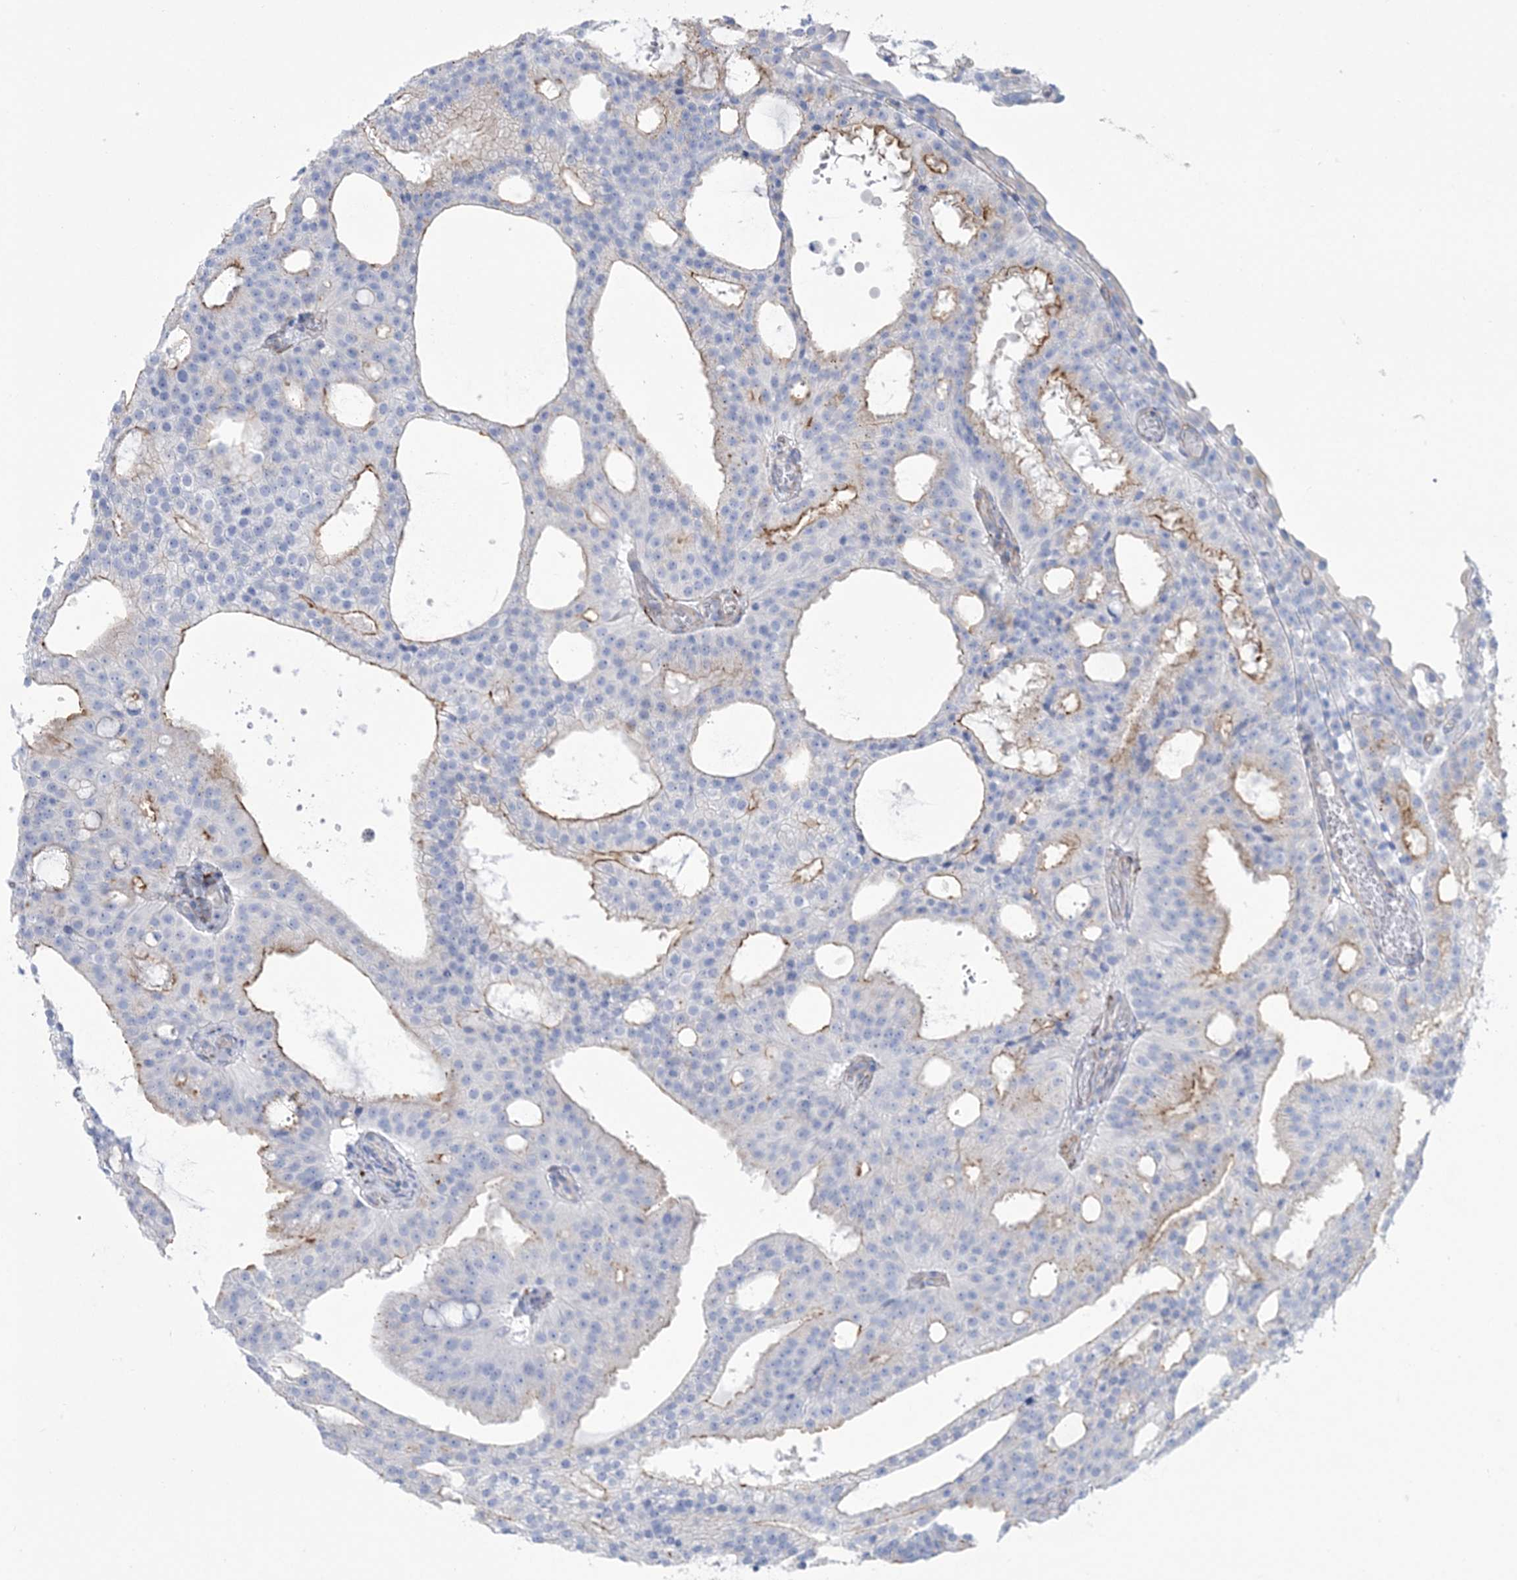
{"staining": {"intensity": "moderate", "quantity": "<25%", "location": "cytoplasmic/membranous"}, "tissue": "prostate cancer", "cell_type": "Tumor cells", "image_type": "cancer", "snomed": [{"axis": "morphology", "description": "Adenocarcinoma, Medium grade"}, {"axis": "topography", "description": "Prostate"}], "caption": "There is low levels of moderate cytoplasmic/membranous positivity in tumor cells of prostate cancer, as demonstrated by immunohistochemical staining (brown color).", "gene": "RAB11FIP5", "patient": {"sex": "male", "age": 88}}